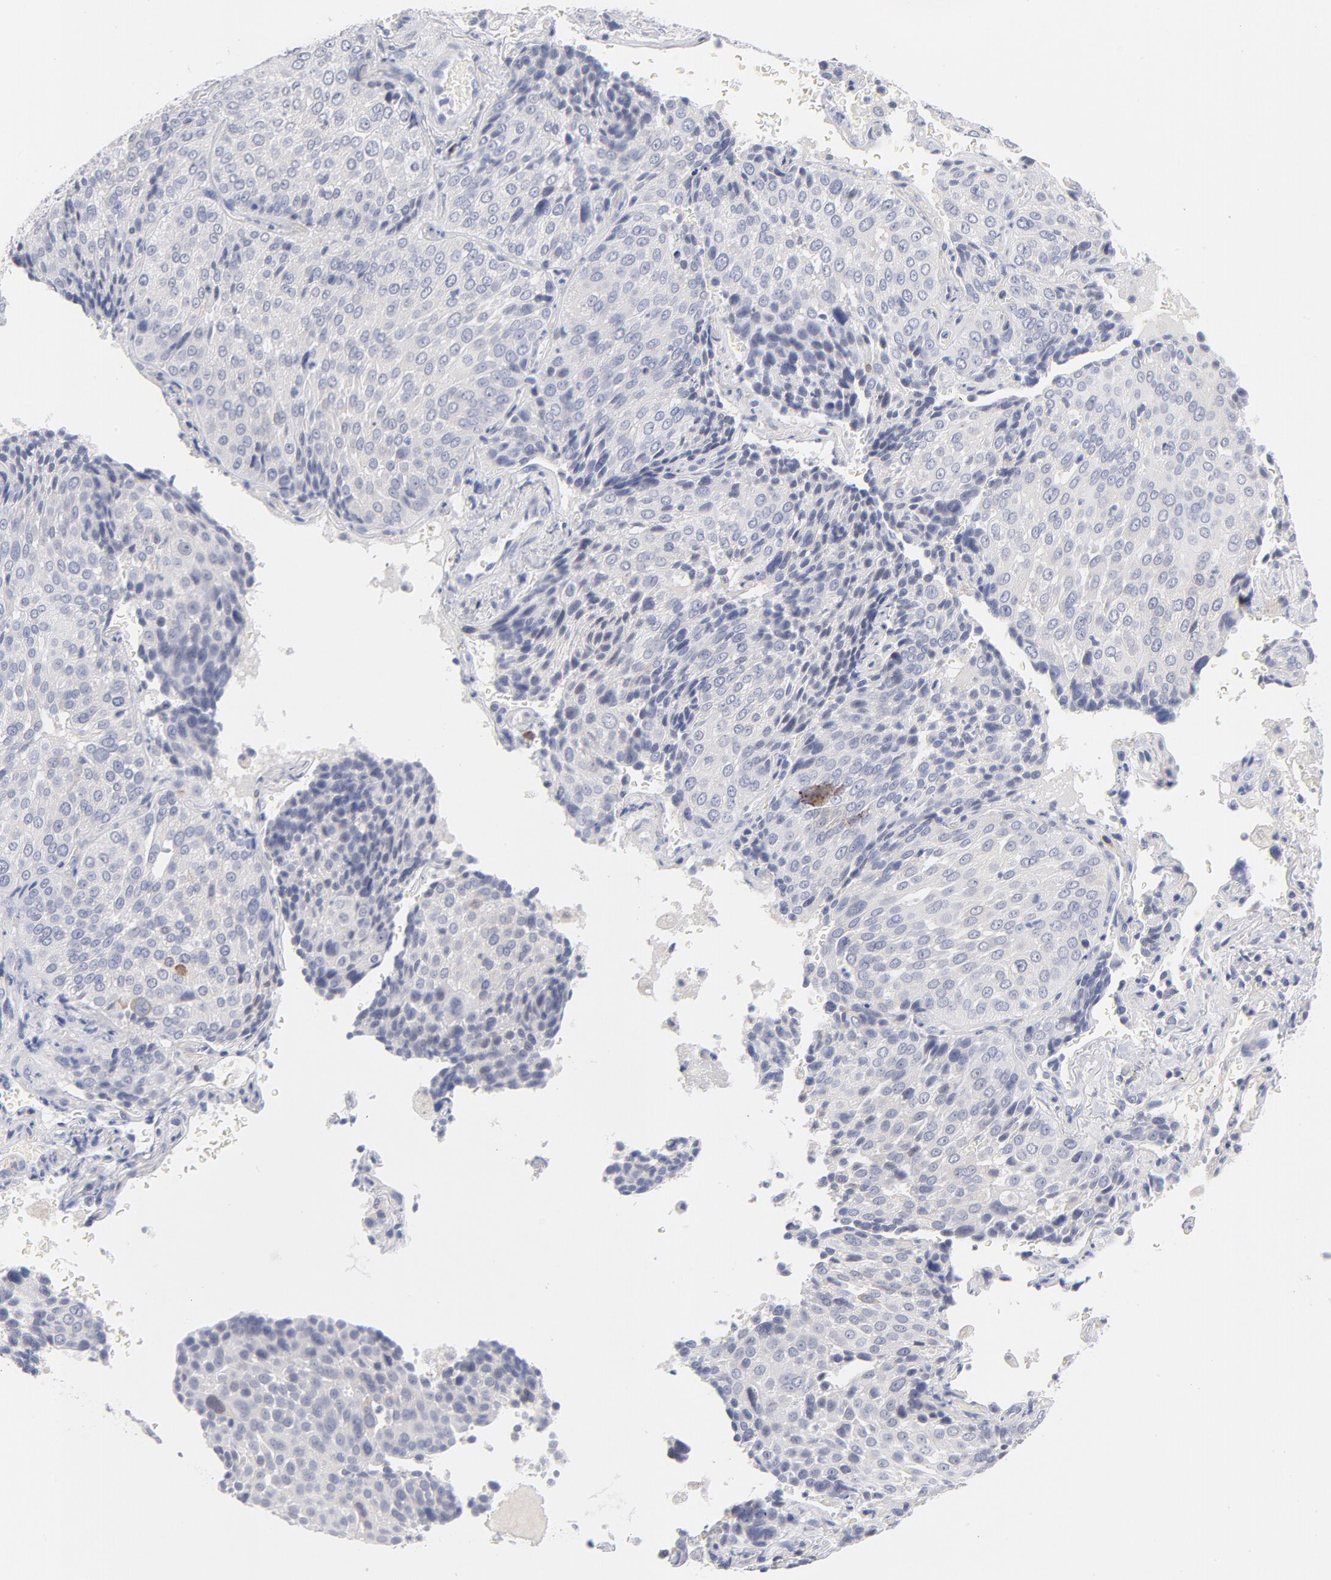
{"staining": {"intensity": "negative", "quantity": "none", "location": "none"}, "tissue": "lung cancer", "cell_type": "Tumor cells", "image_type": "cancer", "snomed": [{"axis": "morphology", "description": "Squamous cell carcinoma, NOS"}, {"axis": "topography", "description": "Lung"}], "caption": "Lung cancer was stained to show a protein in brown. There is no significant staining in tumor cells. Brightfield microscopy of immunohistochemistry (IHC) stained with DAB (brown) and hematoxylin (blue), captured at high magnification.", "gene": "MID1", "patient": {"sex": "male", "age": 54}}